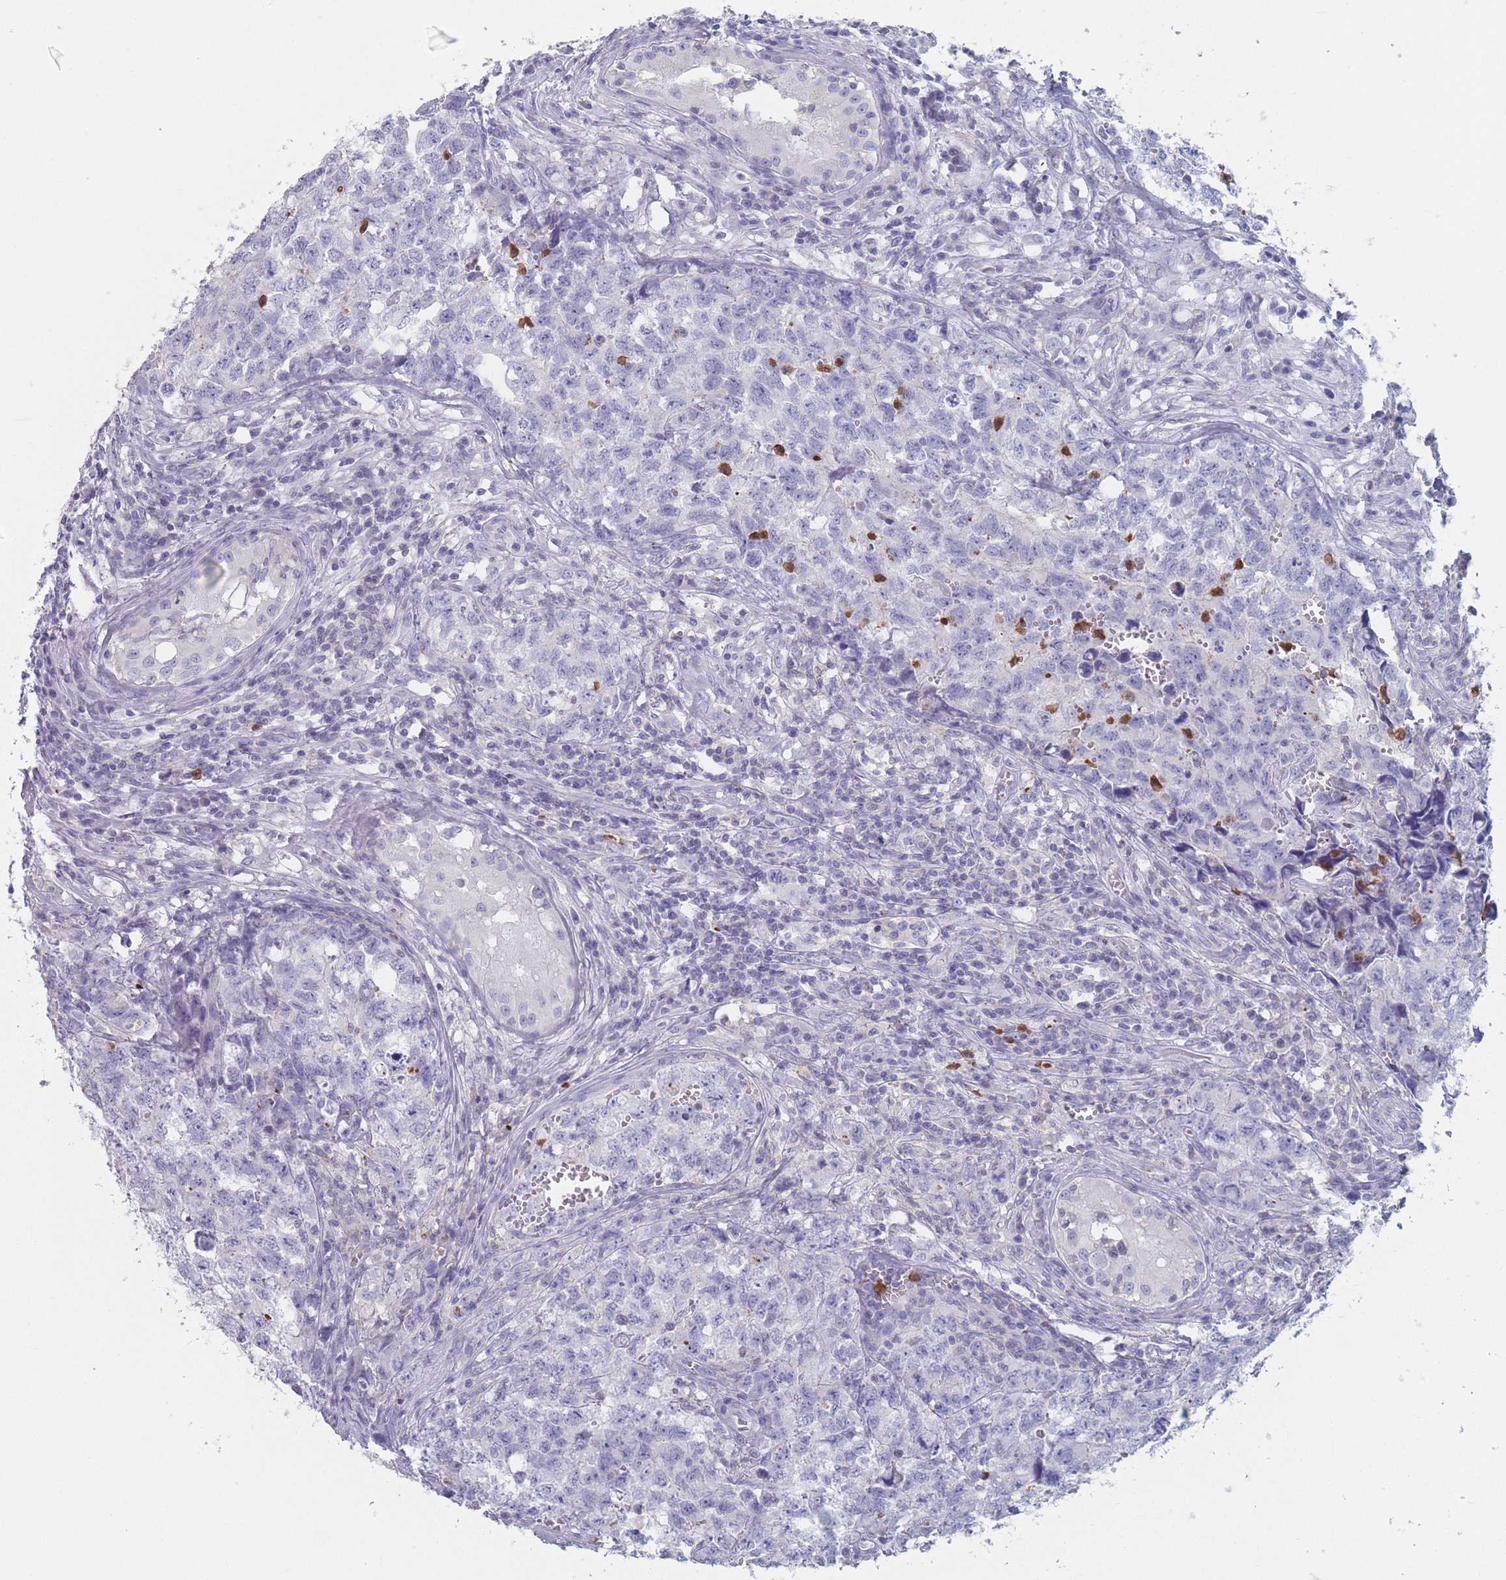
{"staining": {"intensity": "negative", "quantity": "none", "location": "none"}, "tissue": "testis cancer", "cell_type": "Tumor cells", "image_type": "cancer", "snomed": [{"axis": "morphology", "description": "Carcinoma, Embryonal, NOS"}, {"axis": "topography", "description": "Testis"}], "caption": "The photomicrograph demonstrates no significant positivity in tumor cells of embryonal carcinoma (testis). Brightfield microscopy of immunohistochemistry (IHC) stained with DAB (3,3'-diaminobenzidine) (brown) and hematoxylin (blue), captured at high magnification.", "gene": "ATP1A3", "patient": {"sex": "male", "age": 31}}